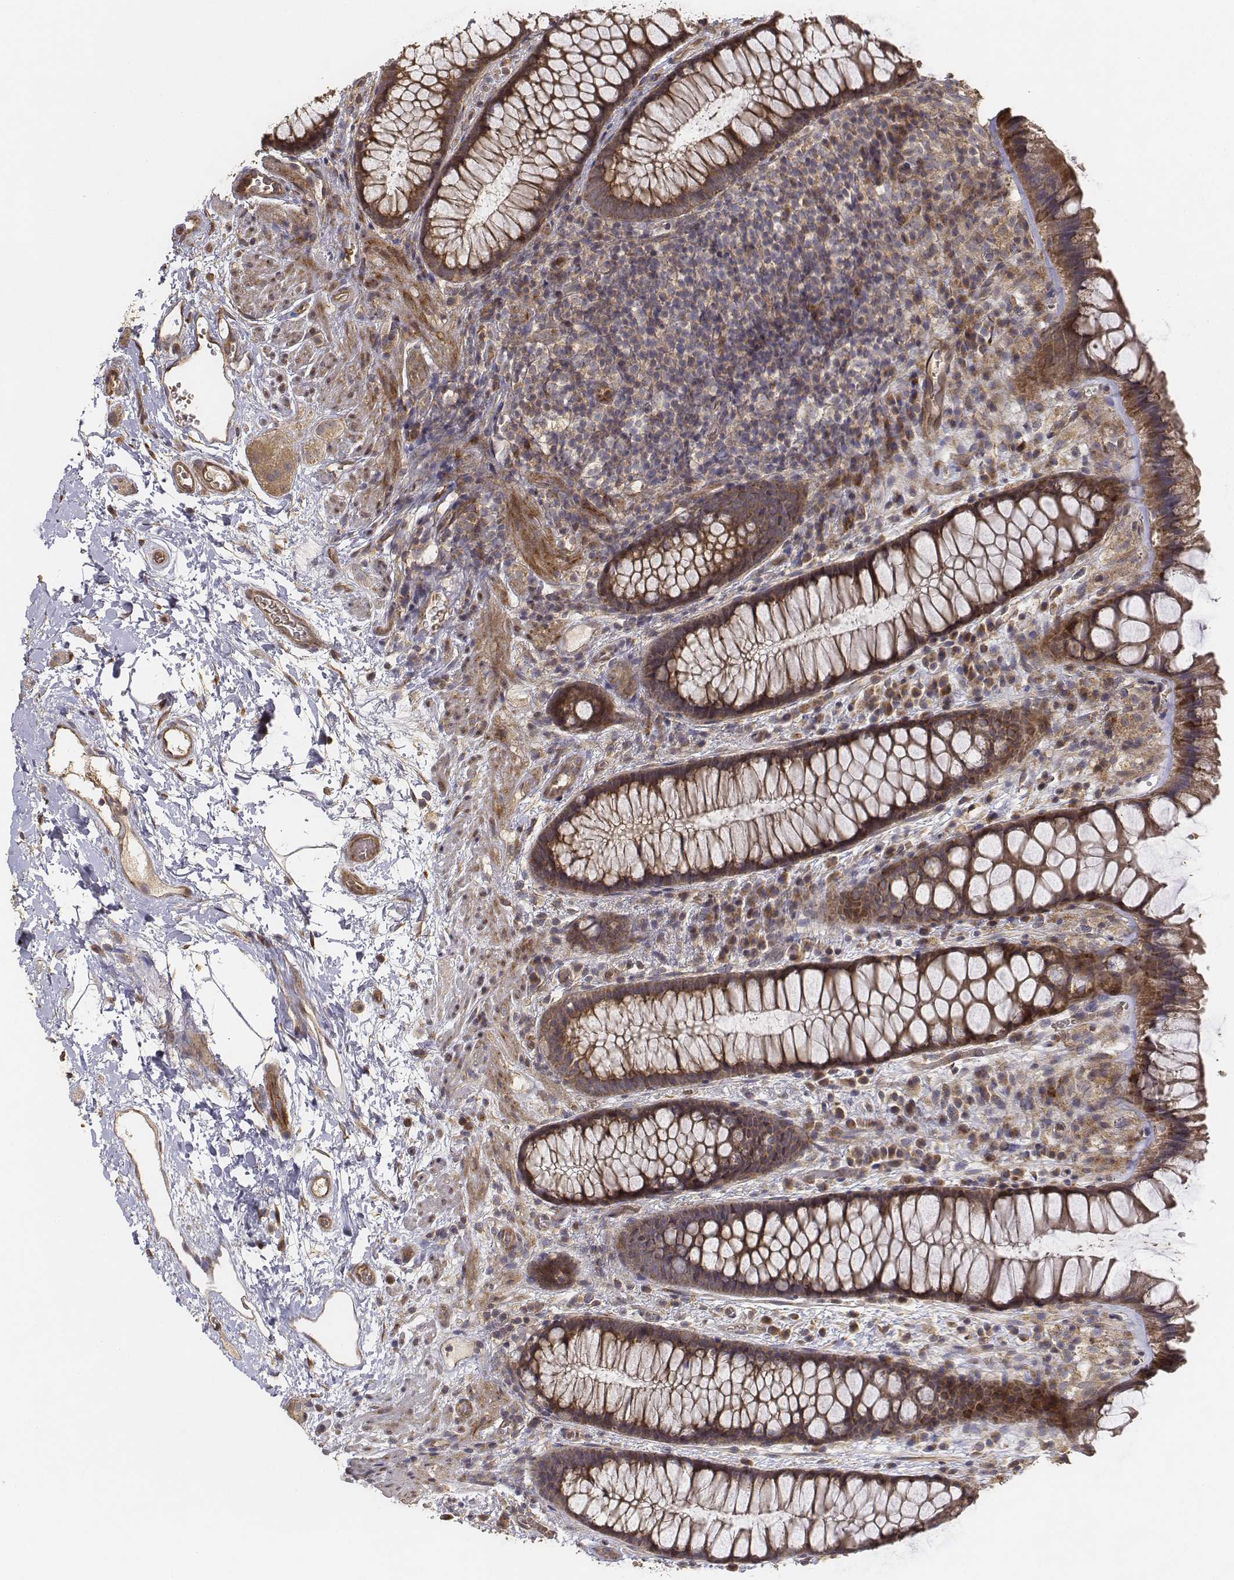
{"staining": {"intensity": "moderate", "quantity": ">75%", "location": "cytoplasmic/membranous"}, "tissue": "rectum", "cell_type": "Glandular cells", "image_type": "normal", "snomed": [{"axis": "morphology", "description": "Normal tissue, NOS"}, {"axis": "topography", "description": "Rectum"}], "caption": "A histopathology image of rectum stained for a protein reveals moderate cytoplasmic/membranous brown staining in glandular cells. (brown staining indicates protein expression, while blue staining denotes nuclei).", "gene": "FBXO21", "patient": {"sex": "female", "age": 62}}